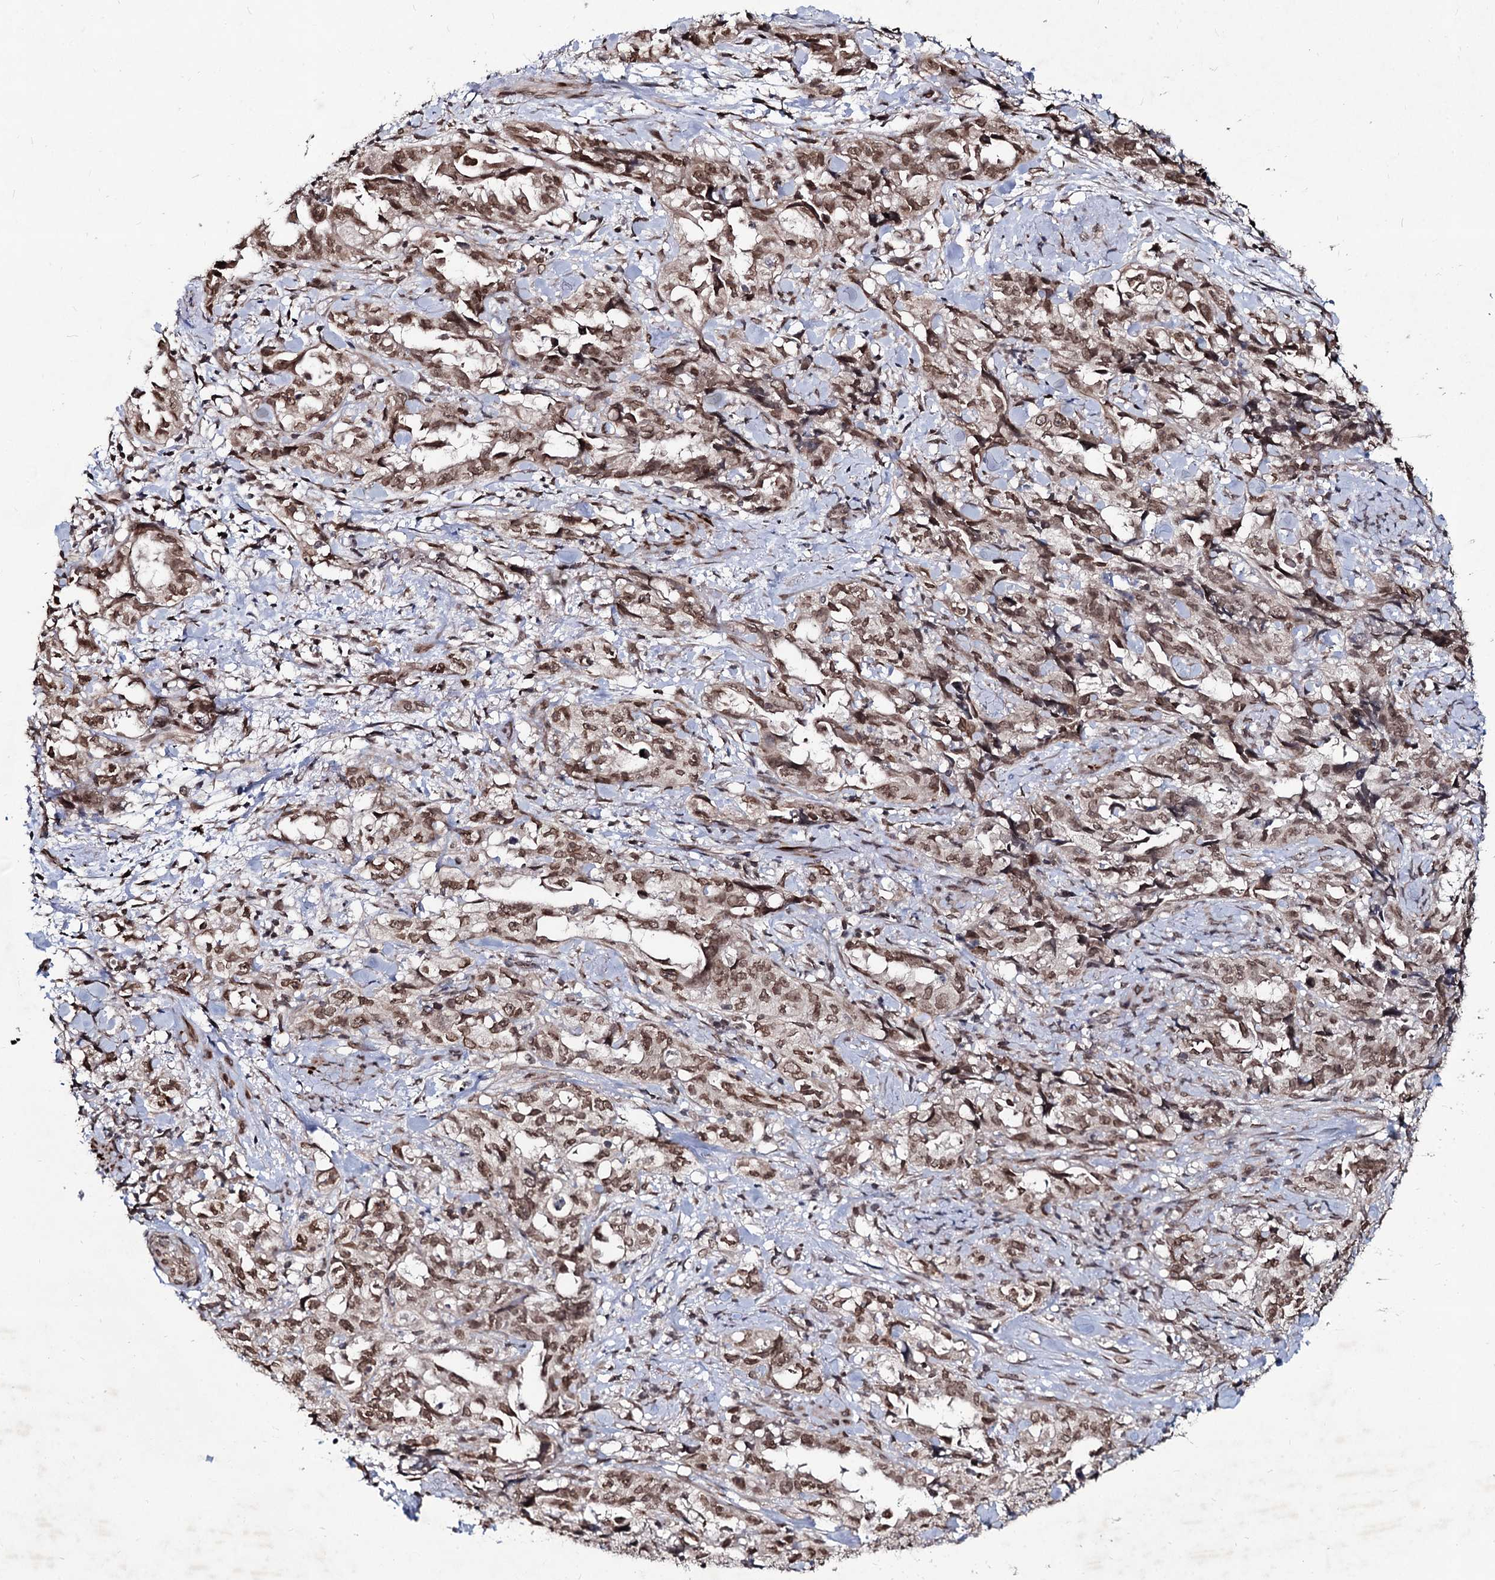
{"staining": {"intensity": "moderate", "quantity": ">75%", "location": "nuclear"}, "tissue": "endometrial cancer", "cell_type": "Tumor cells", "image_type": "cancer", "snomed": [{"axis": "morphology", "description": "Adenocarcinoma, NOS"}, {"axis": "topography", "description": "Endometrium"}], "caption": "IHC image of neoplastic tissue: human endometrial cancer (adenocarcinoma) stained using immunohistochemistry demonstrates medium levels of moderate protein expression localized specifically in the nuclear of tumor cells, appearing as a nuclear brown color.", "gene": "RNF6", "patient": {"sex": "female", "age": 65}}